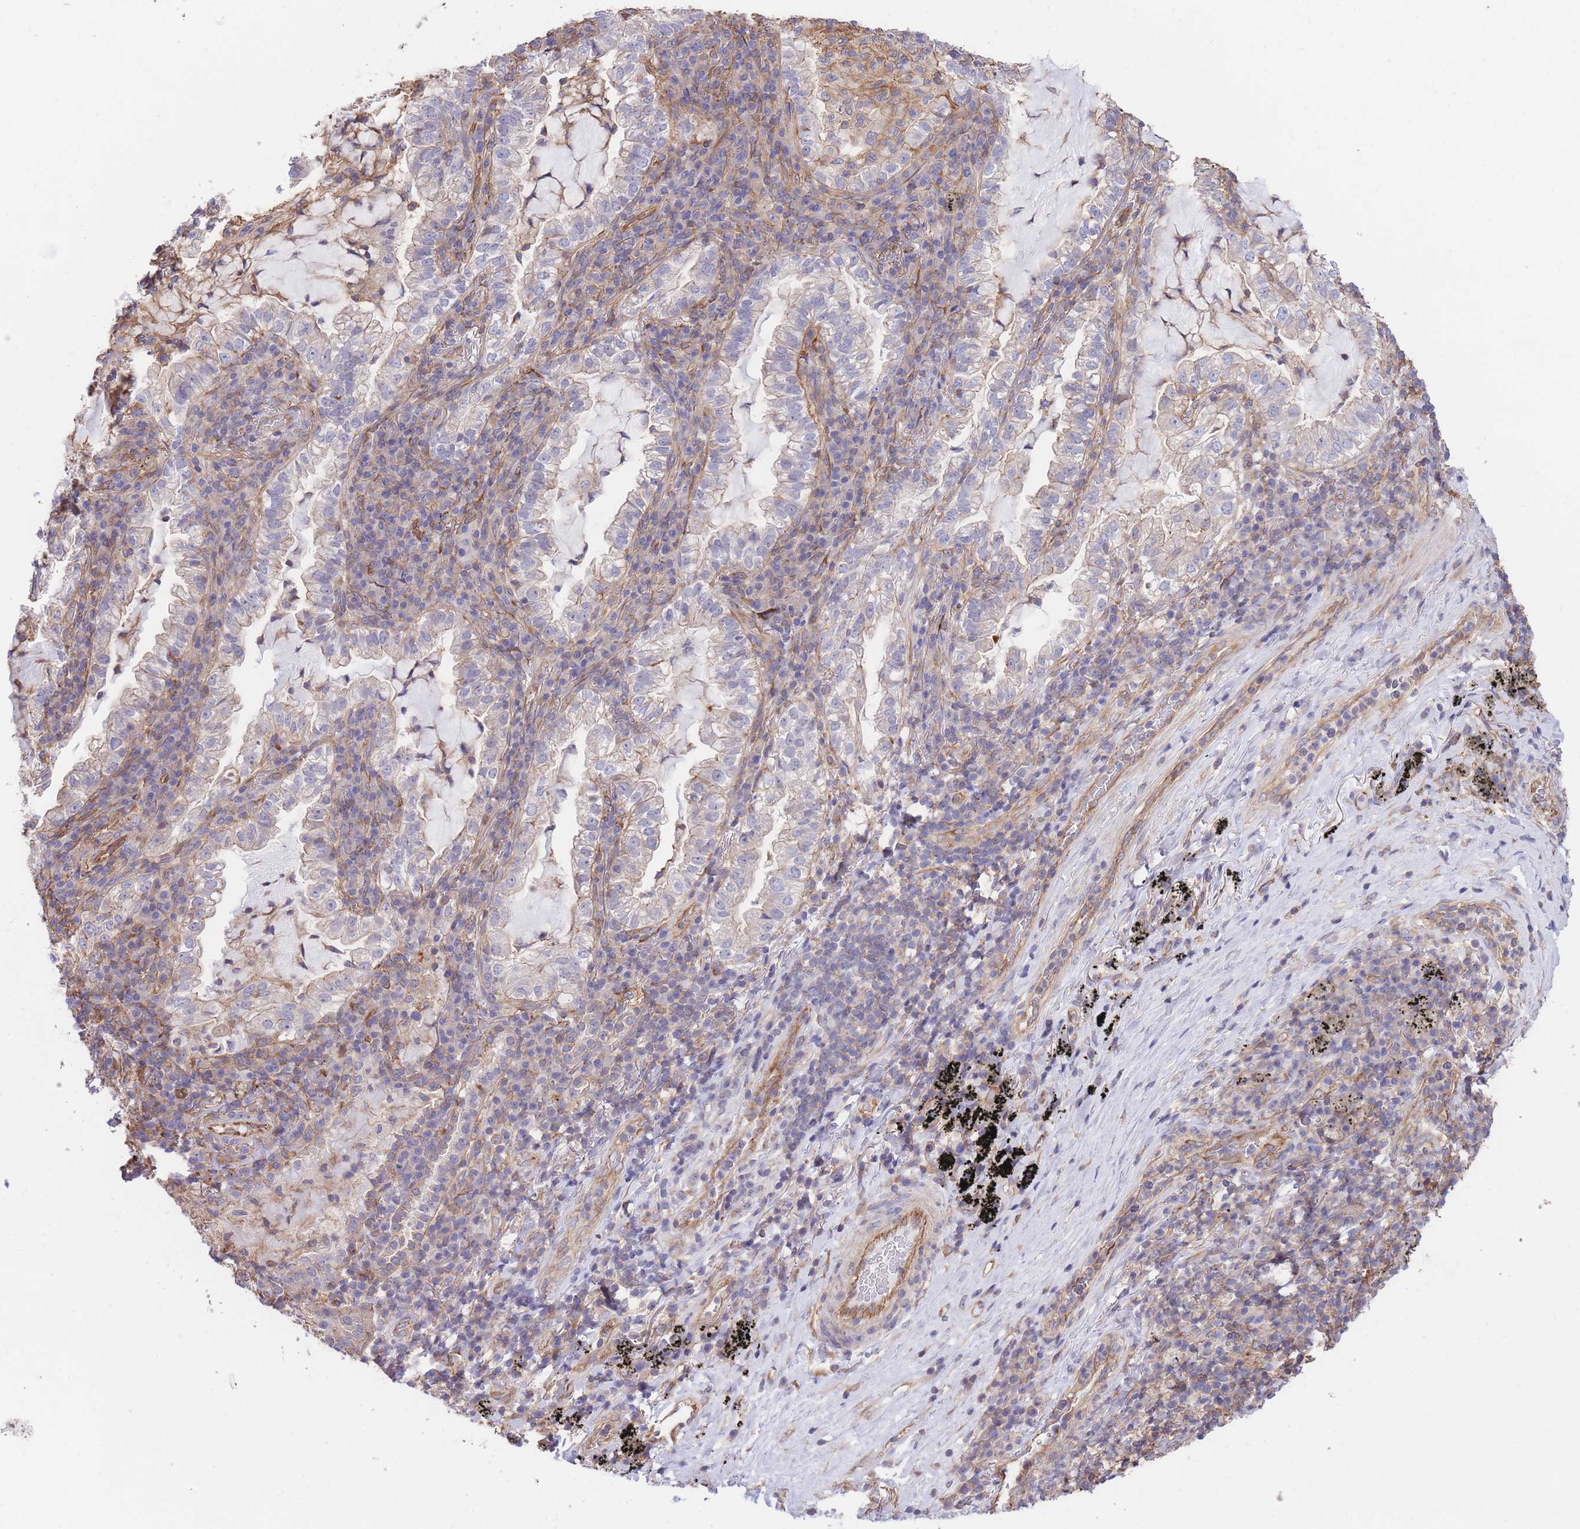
{"staining": {"intensity": "negative", "quantity": "none", "location": "none"}, "tissue": "lung cancer", "cell_type": "Tumor cells", "image_type": "cancer", "snomed": [{"axis": "morphology", "description": "Adenocarcinoma, NOS"}, {"axis": "topography", "description": "Lung"}], "caption": "Immunohistochemical staining of human lung adenocarcinoma shows no significant expression in tumor cells.", "gene": "LRRN4CL", "patient": {"sex": "female", "age": 73}}